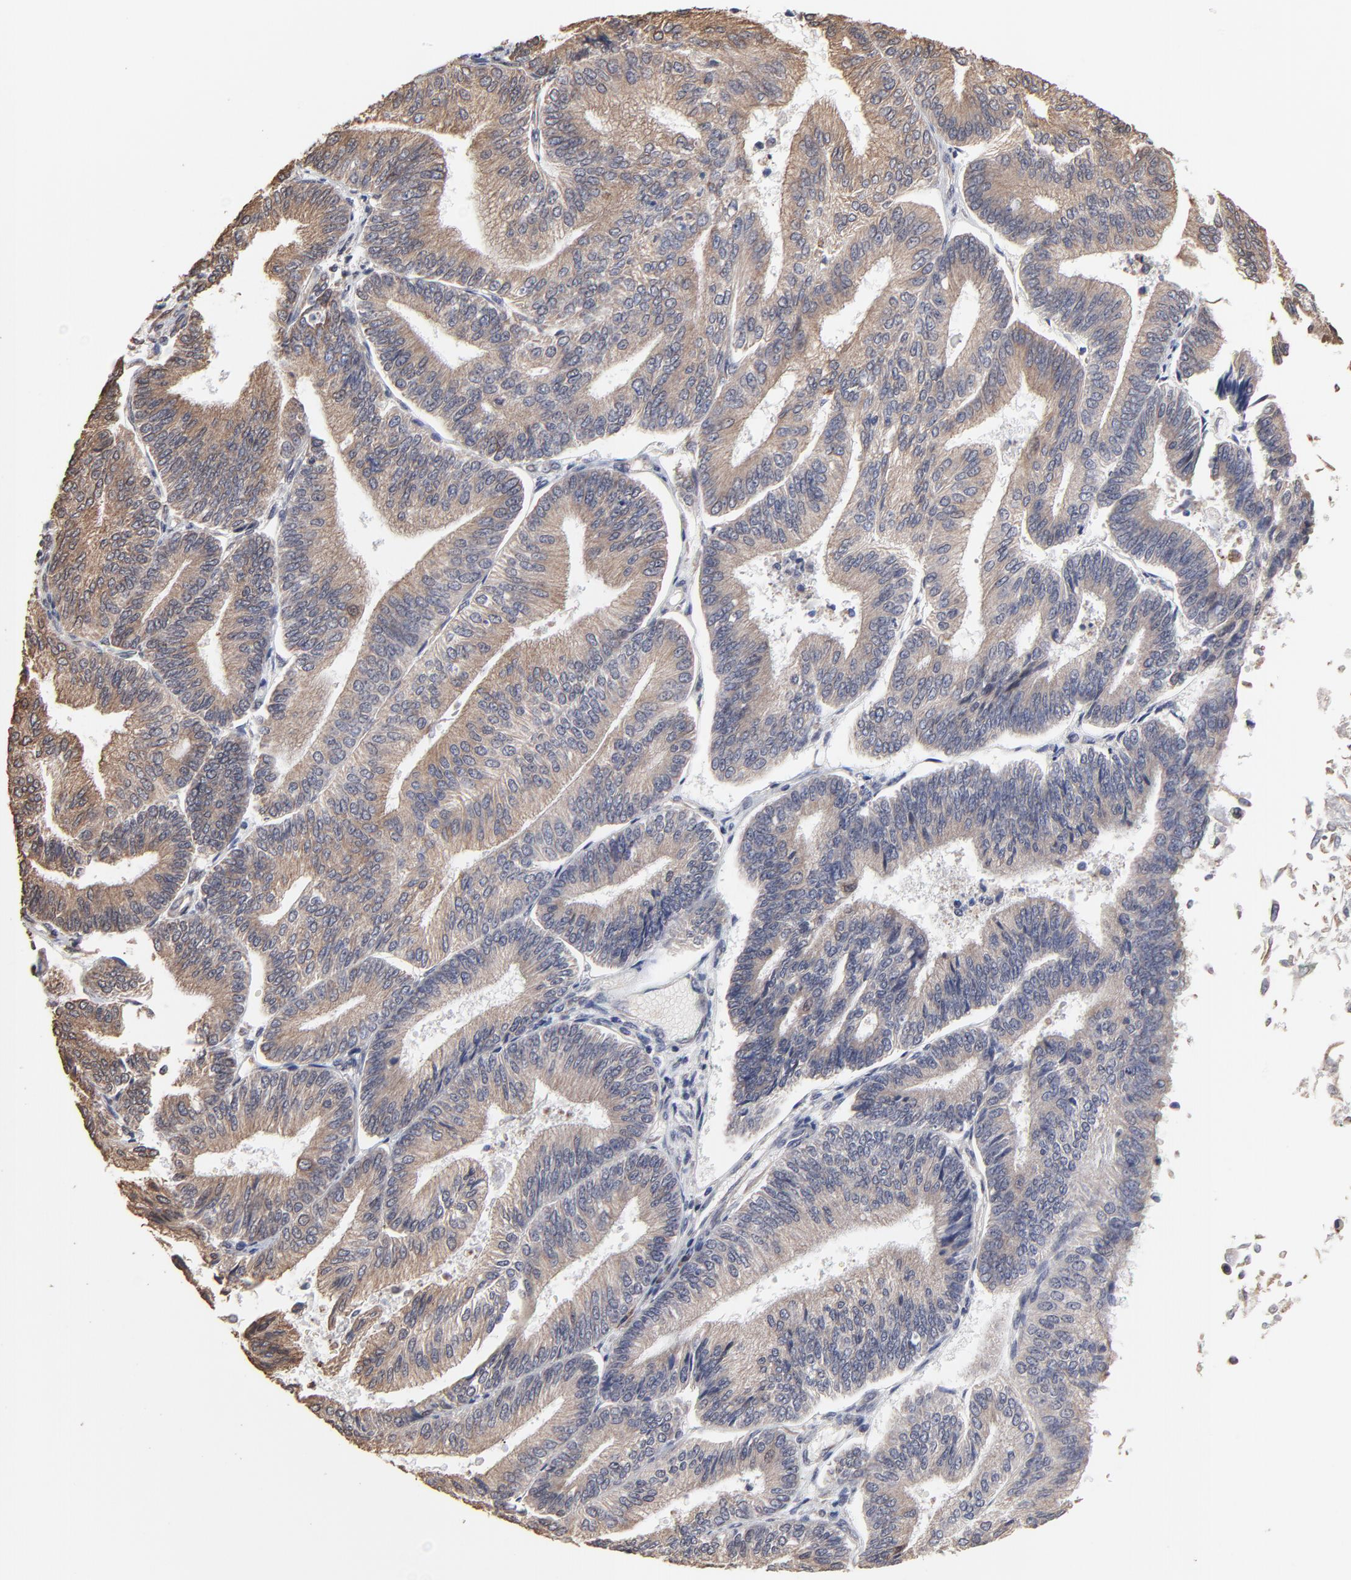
{"staining": {"intensity": "weak", "quantity": "25%-75%", "location": "cytoplasmic/membranous"}, "tissue": "endometrial cancer", "cell_type": "Tumor cells", "image_type": "cancer", "snomed": [{"axis": "morphology", "description": "Adenocarcinoma, NOS"}, {"axis": "topography", "description": "Endometrium"}], "caption": "Immunohistochemical staining of human adenocarcinoma (endometrial) reveals low levels of weak cytoplasmic/membranous expression in approximately 25%-75% of tumor cells.", "gene": "CHM", "patient": {"sex": "female", "age": 55}}